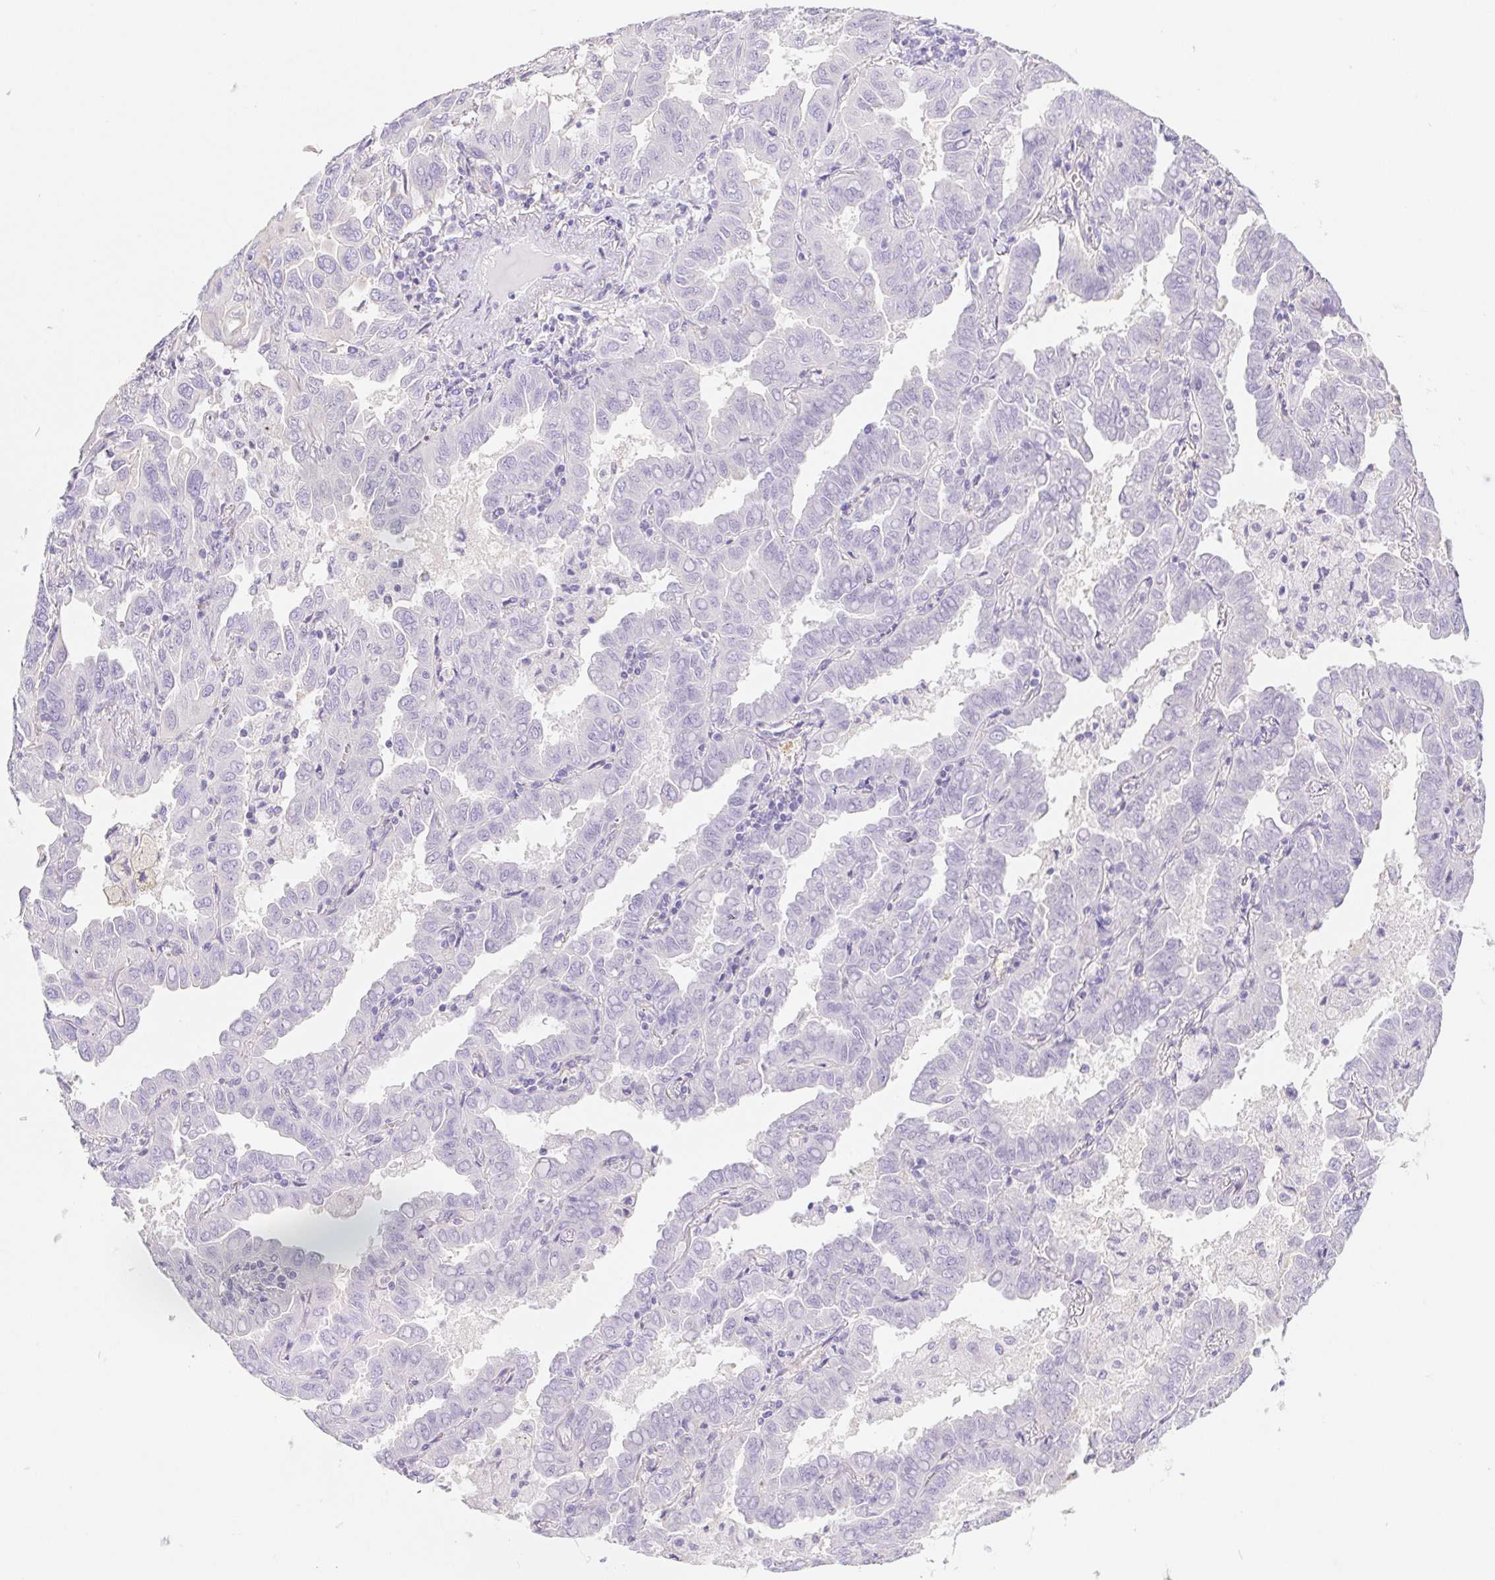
{"staining": {"intensity": "negative", "quantity": "none", "location": "none"}, "tissue": "lung cancer", "cell_type": "Tumor cells", "image_type": "cancer", "snomed": [{"axis": "morphology", "description": "Adenocarcinoma, NOS"}, {"axis": "topography", "description": "Lung"}], "caption": "Human lung cancer (adenocarcinoma) stained for a protein using IHC demonstrates no expression in tumor cells.", "gene": "PNLIP", "patient": {"sex": "male", "age": 64}}